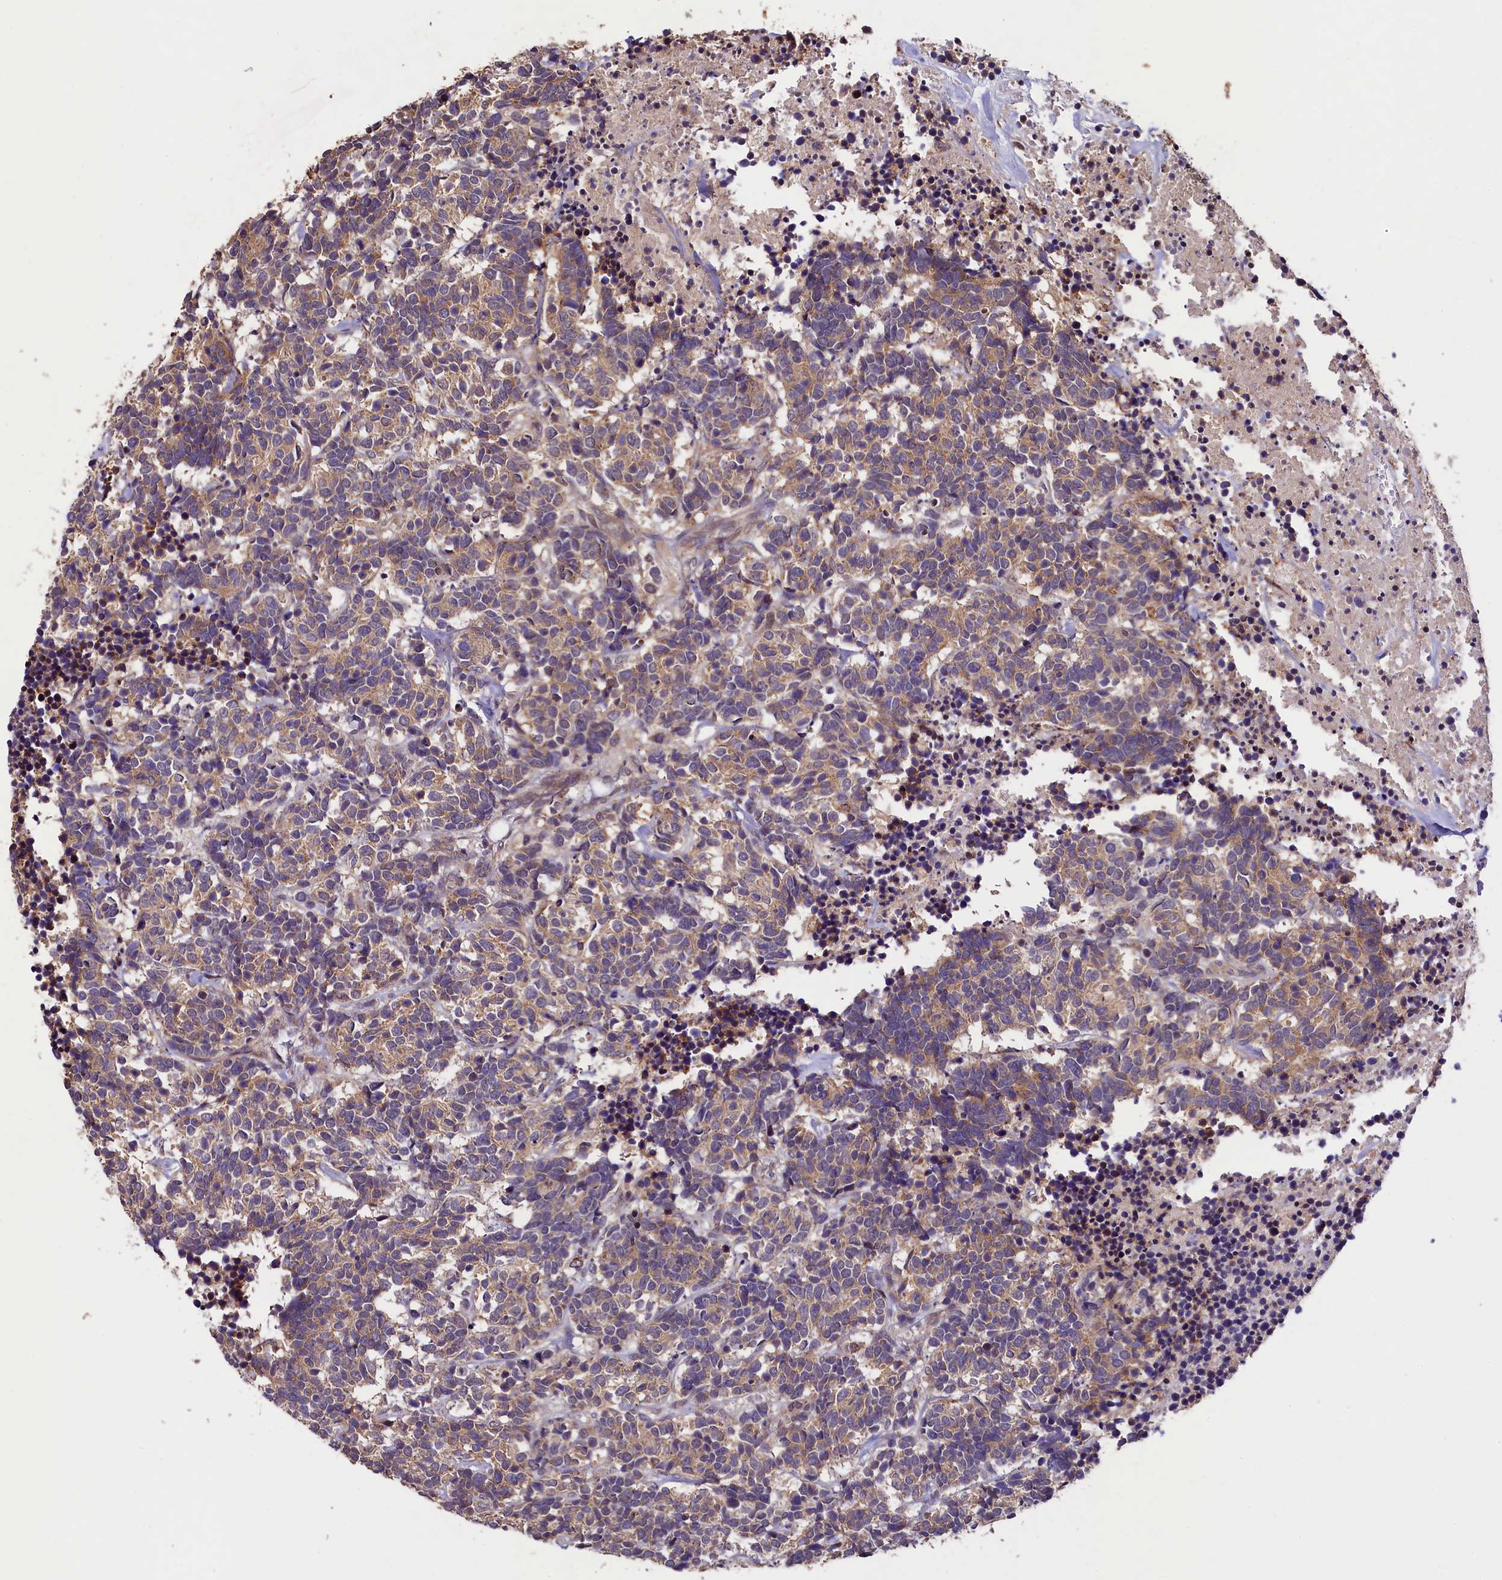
{"staining": {"intensity": "weak", "quantity": ">75%", "location": "cytoplasmic/membranous"}, "tissue": "carcinoid", "cell_type": "Tumor cells", "image_type": "cancer", "snomed": [{"axis": "morphology", "description": "Carcinoma, NOS"}, {"axis": "morphology", "description": "Carcinoid, malignant, NOS"}, {"axis": "topography", "description": "Urinary bladder"}], "caption": "Immunohistochemistry image of neoplastic tissue: human carcinoid stained using IHC demonstrates low levels of weak protein expression localized specifically in the cytoplasmic/membranous of tumor cells, appearing as a cytoplasmic/membranous brown color.", "gene": "DOHH", "patient": {"sex": "male", "age": 57}}